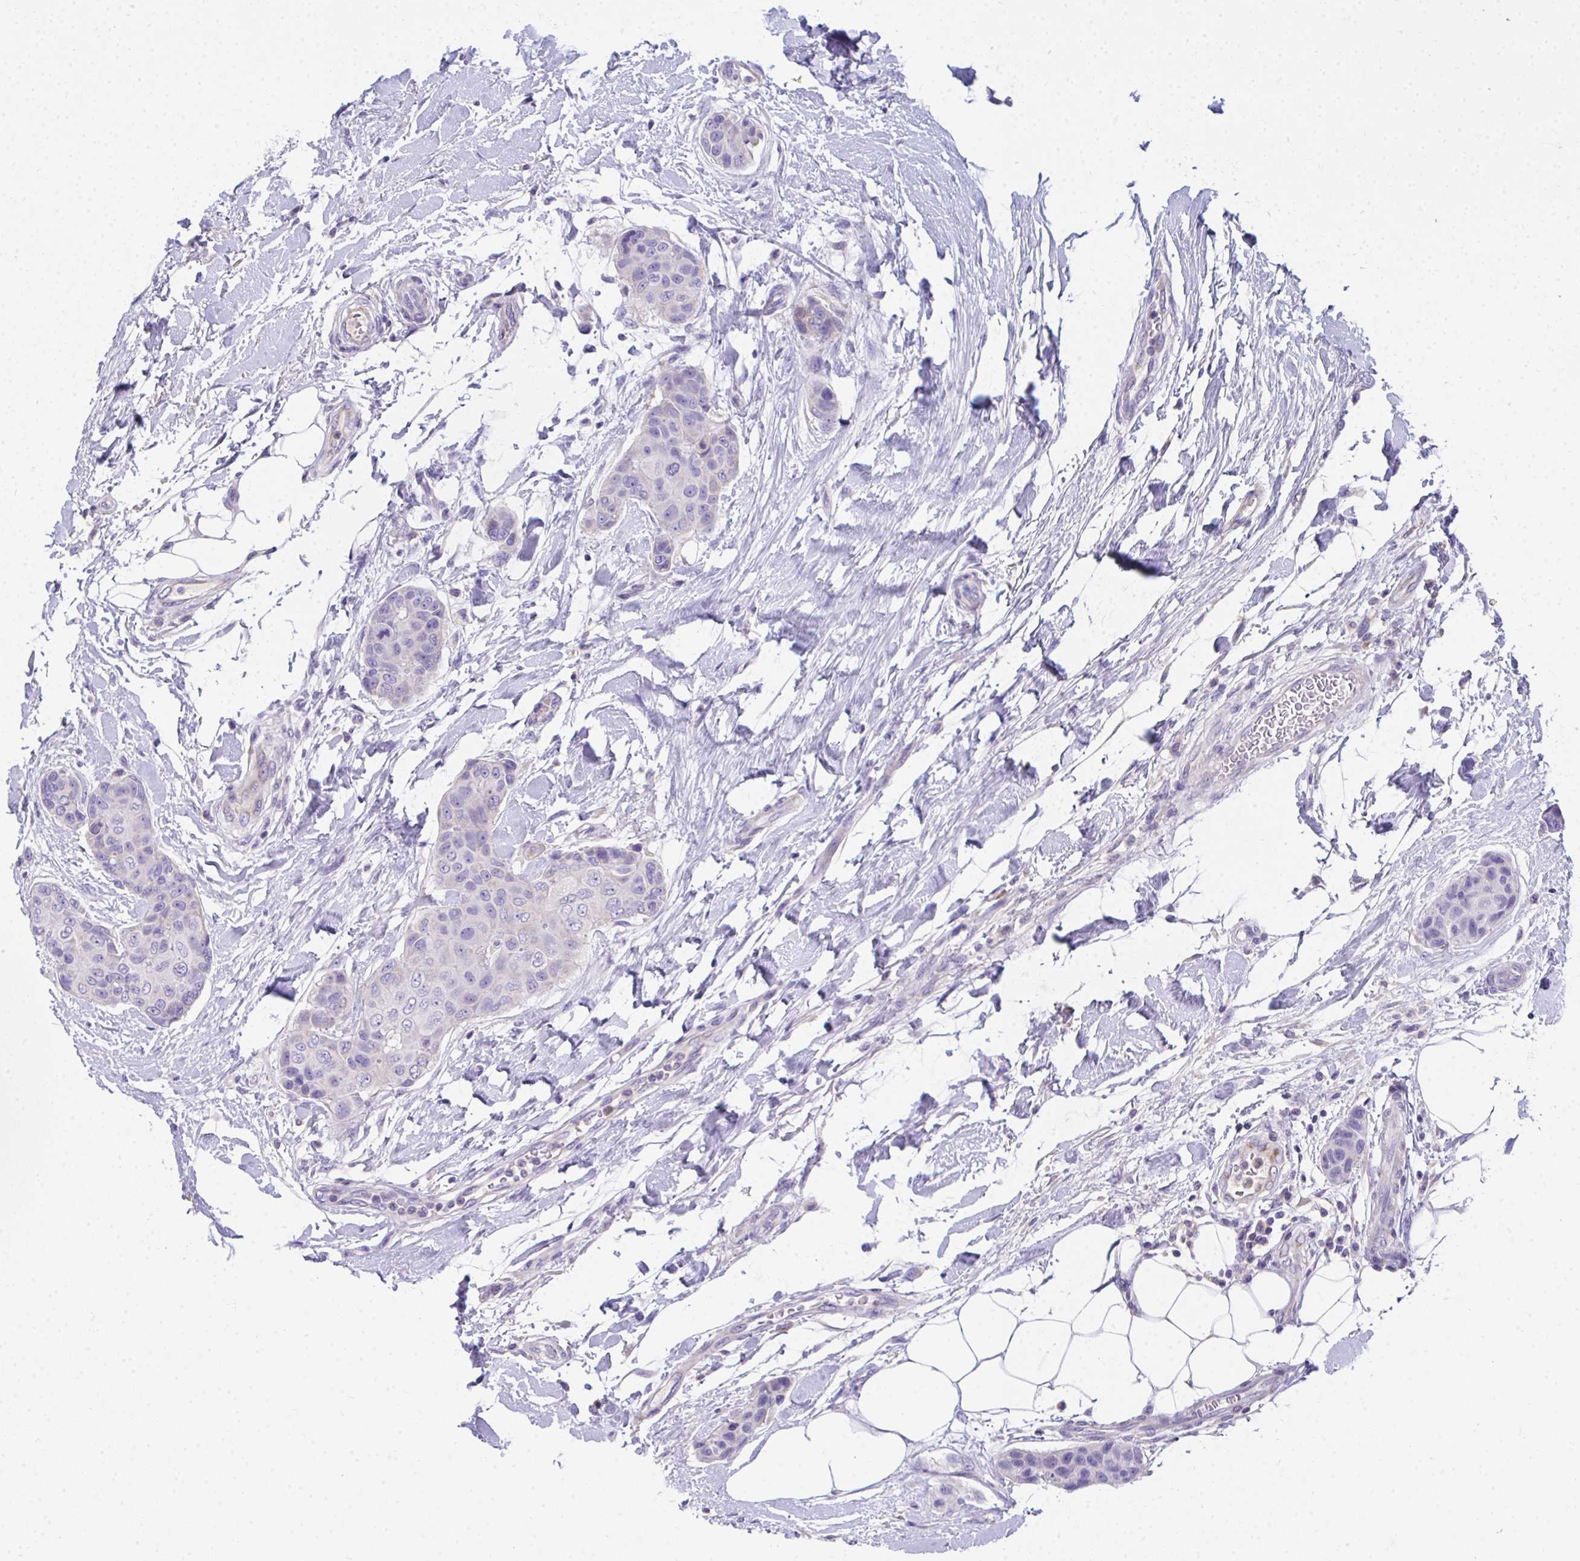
{"staining": {"intensity": "negative", "quantity": "none", "location": "none"}, "tissue": "breast cancer", "cell_type": "Tumor cells", "image_type": "cancer", "snomed": [{"axis": "morphology", "description": "Duct carcinoma"}, {"axis": "topography", "description": "Breast"}, {"axis": "topography", "description": "Lymph node"}], "caption": "This is an IHC micrograph of human breast infiltrating ductal carcinoma. There is no positivity in tumor cells.", "gene": "COA5", "patient": {"sex": "female", "age": 80}}